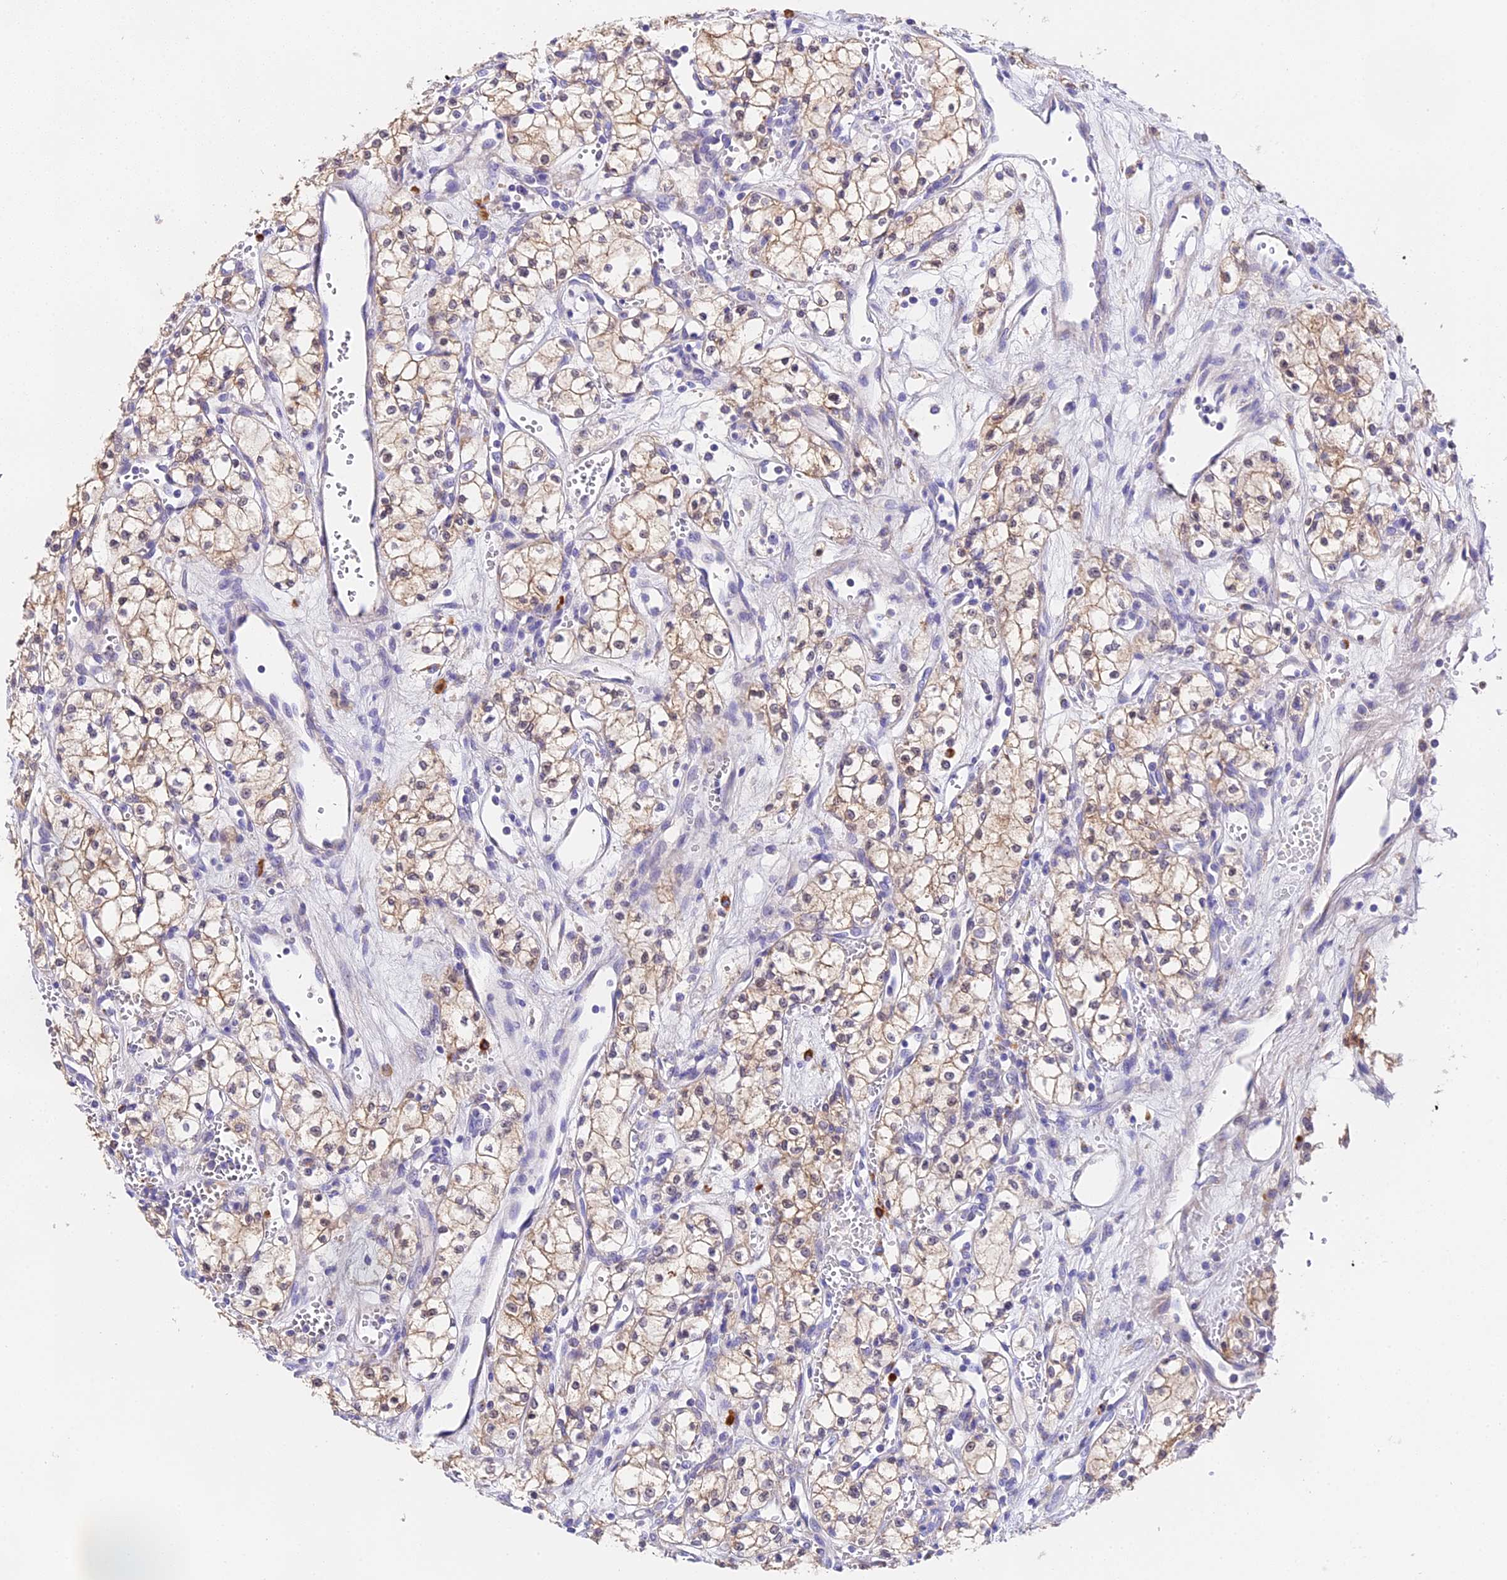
{"staining": {"intensity": "moderate", "quantity": ">75%", "location": "cytoplasmic/membranous"}, "tissue": "renal cancer", "cell_type": "Tumor cells", "image_type": "cancer", "snomed": [{"axis": "morphology", "description": "Adenocarcinoma, NOS"}, {"axis": "topography", "description": "Kidney"}], "caption": "A high-resolution histopathology image shows IHC staining of adenocarcinoma (renal), which displays moderate cytoplasmic/membranous staining in approximately >75% of tumor cells.", "gene": "LYPD6", "patient": {"sex": "male", "age": 59}}